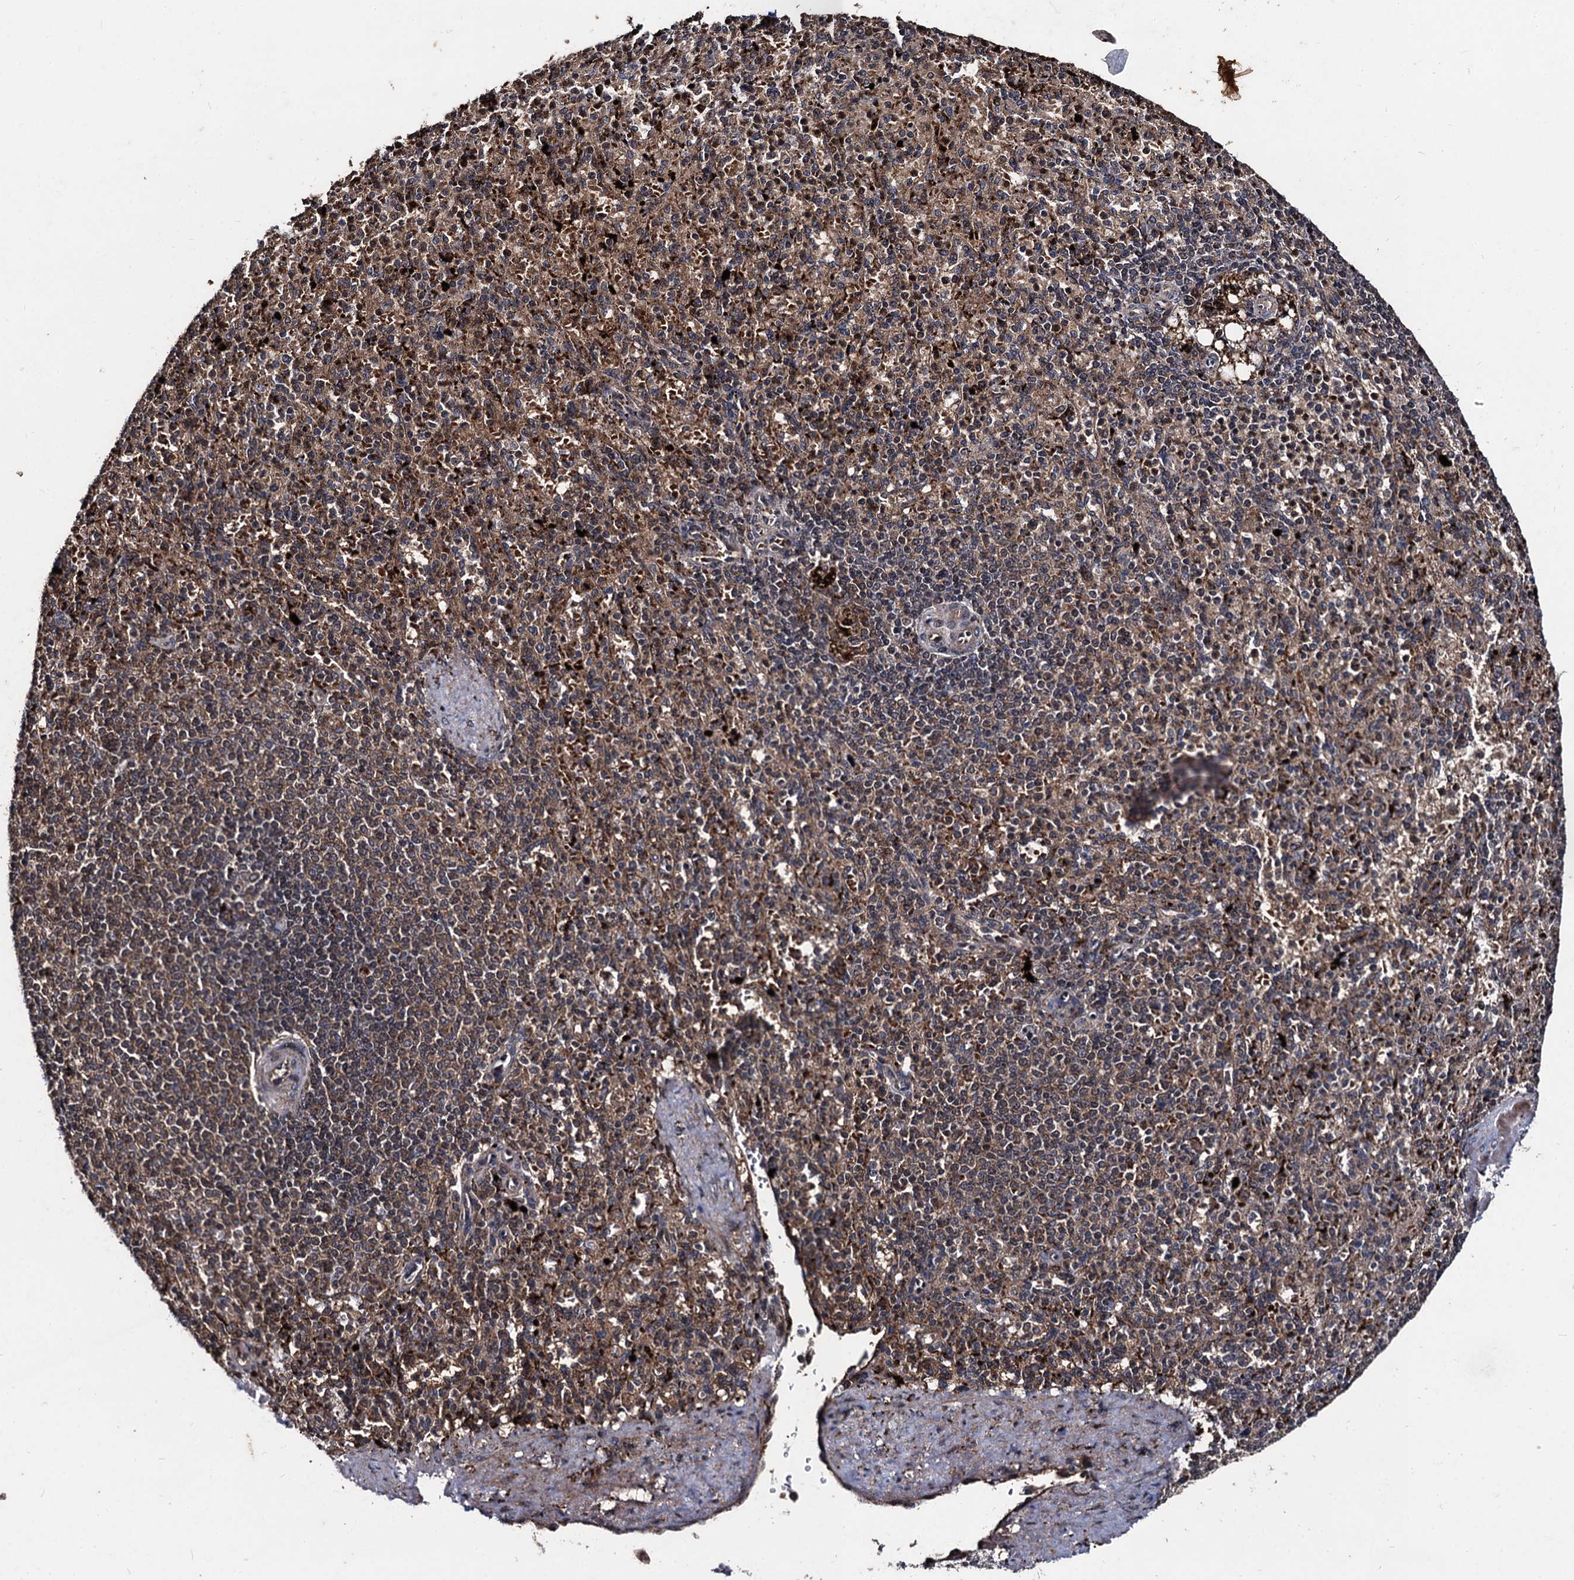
{"staining": {"intensity": "strong", "quantity": ">75%", "location": "cytoplasmic/membranous"}, "tissue": "spleen", "cell_type": "Cells in red pulp", "image_type": "normal", "snomed": [{"axis": "morphology", "description": "Normal tissue, NOS"}, {"axis": "topography", "description": "Spleen"}], "caption": "Immunohistochemistry histopathology image of normal spleen: spleen stained using IHC shows high levels of strong protein expression localized specifically in the cytoplasmic/membranous of cells in red pulp, appearing as a cytoplasmic/membranous brown color.", "gene": "BCL2L2", "patient": {"sex": "female", "age": 74}}